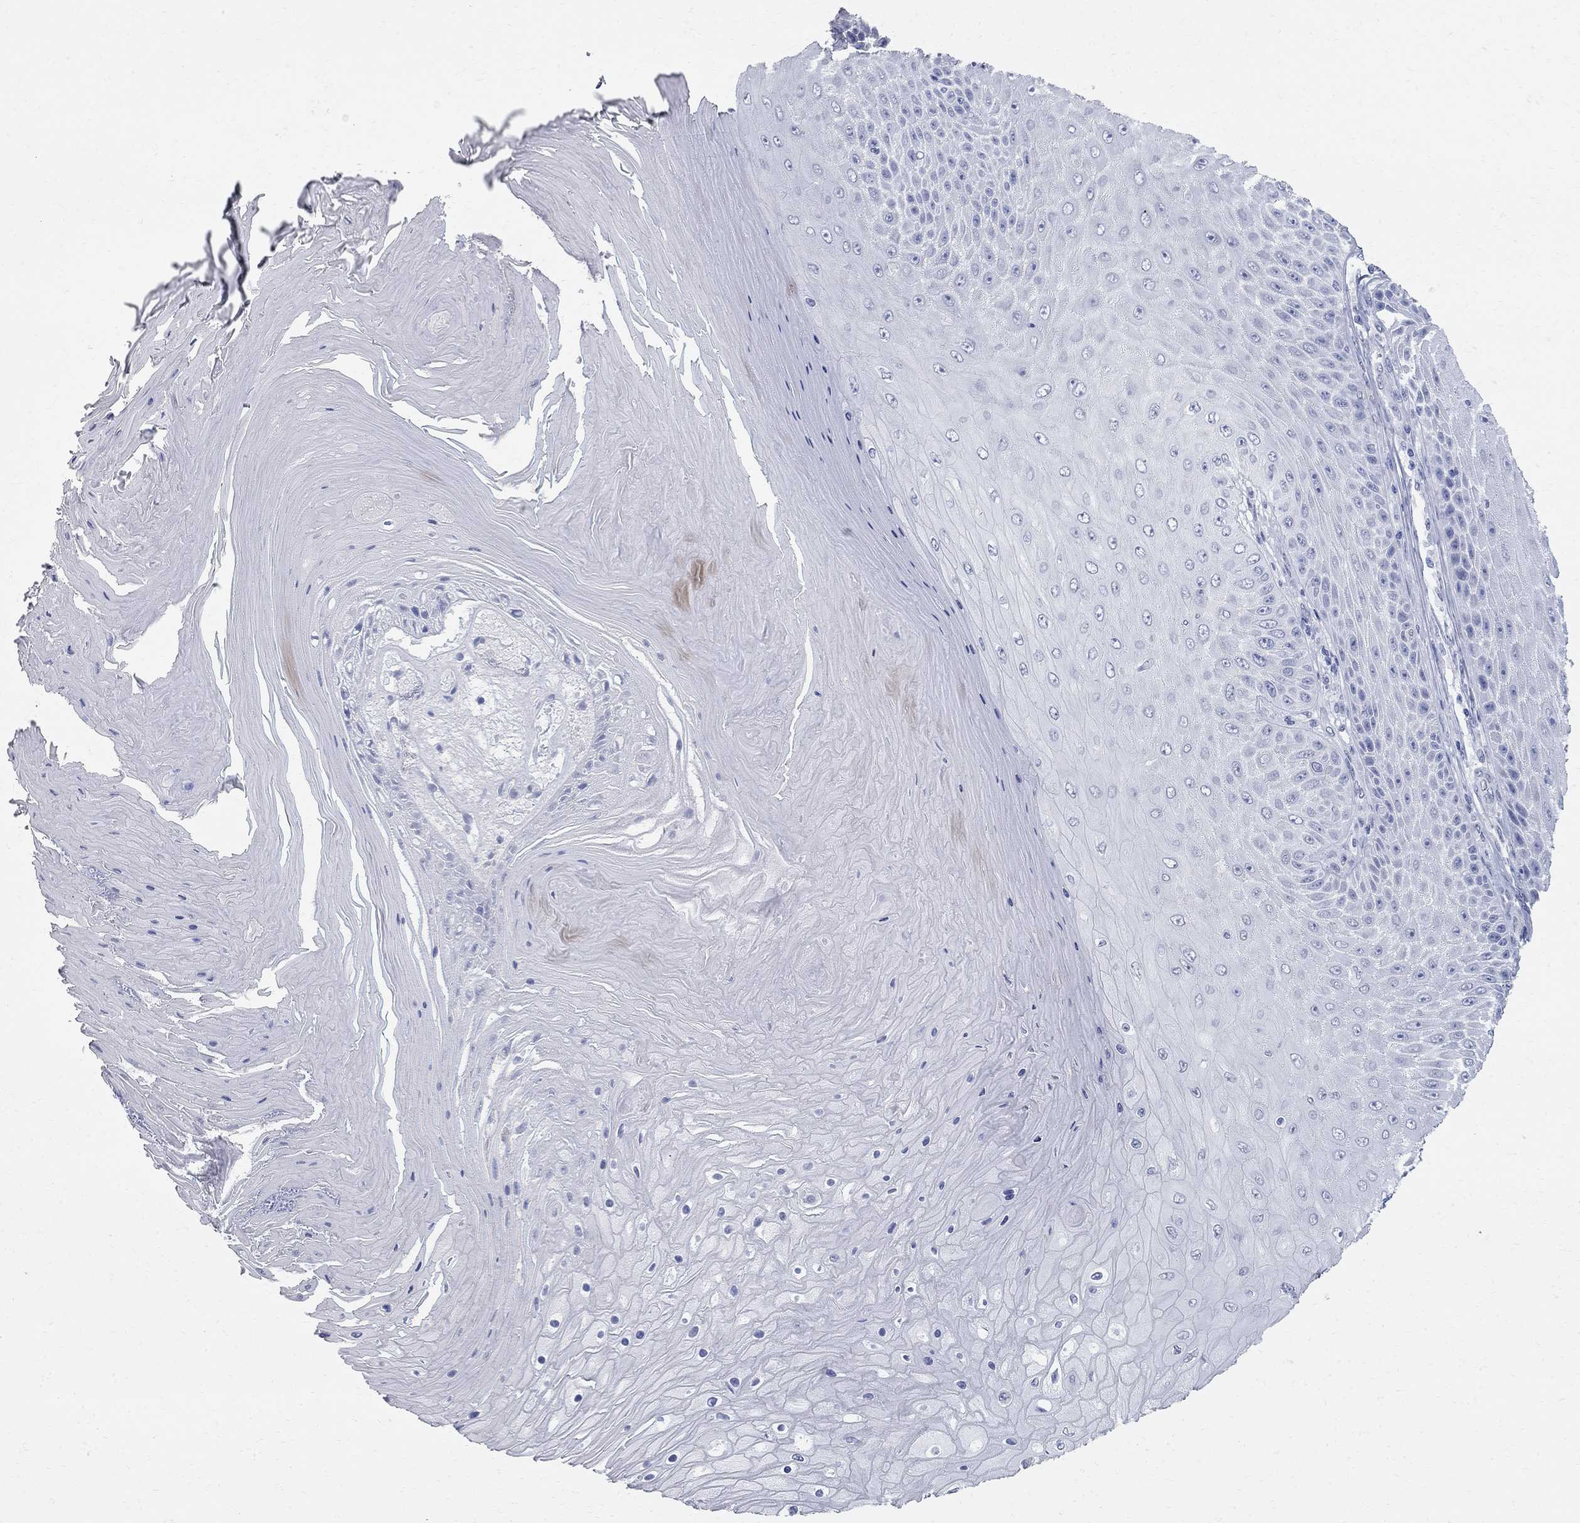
{"staining": {"intensity": "negative", "quantity": "none", "location": "none"}, "tissue": "skin cancer", "cell_type": "Tumor cells", "image_type": "cancer", "snomed": [{"axis": "morphology", "description": "Squamous cell carcinoma, NOS"}, {"axis": "topography", "description": "Skin"}], "caption": "Photomicrograph shows no protein staining in tumor cells of squamous cell carcinoma (skin) tissue.", "gene": "BPIFB1", "patient": {"sex": "male", "age": 62}}